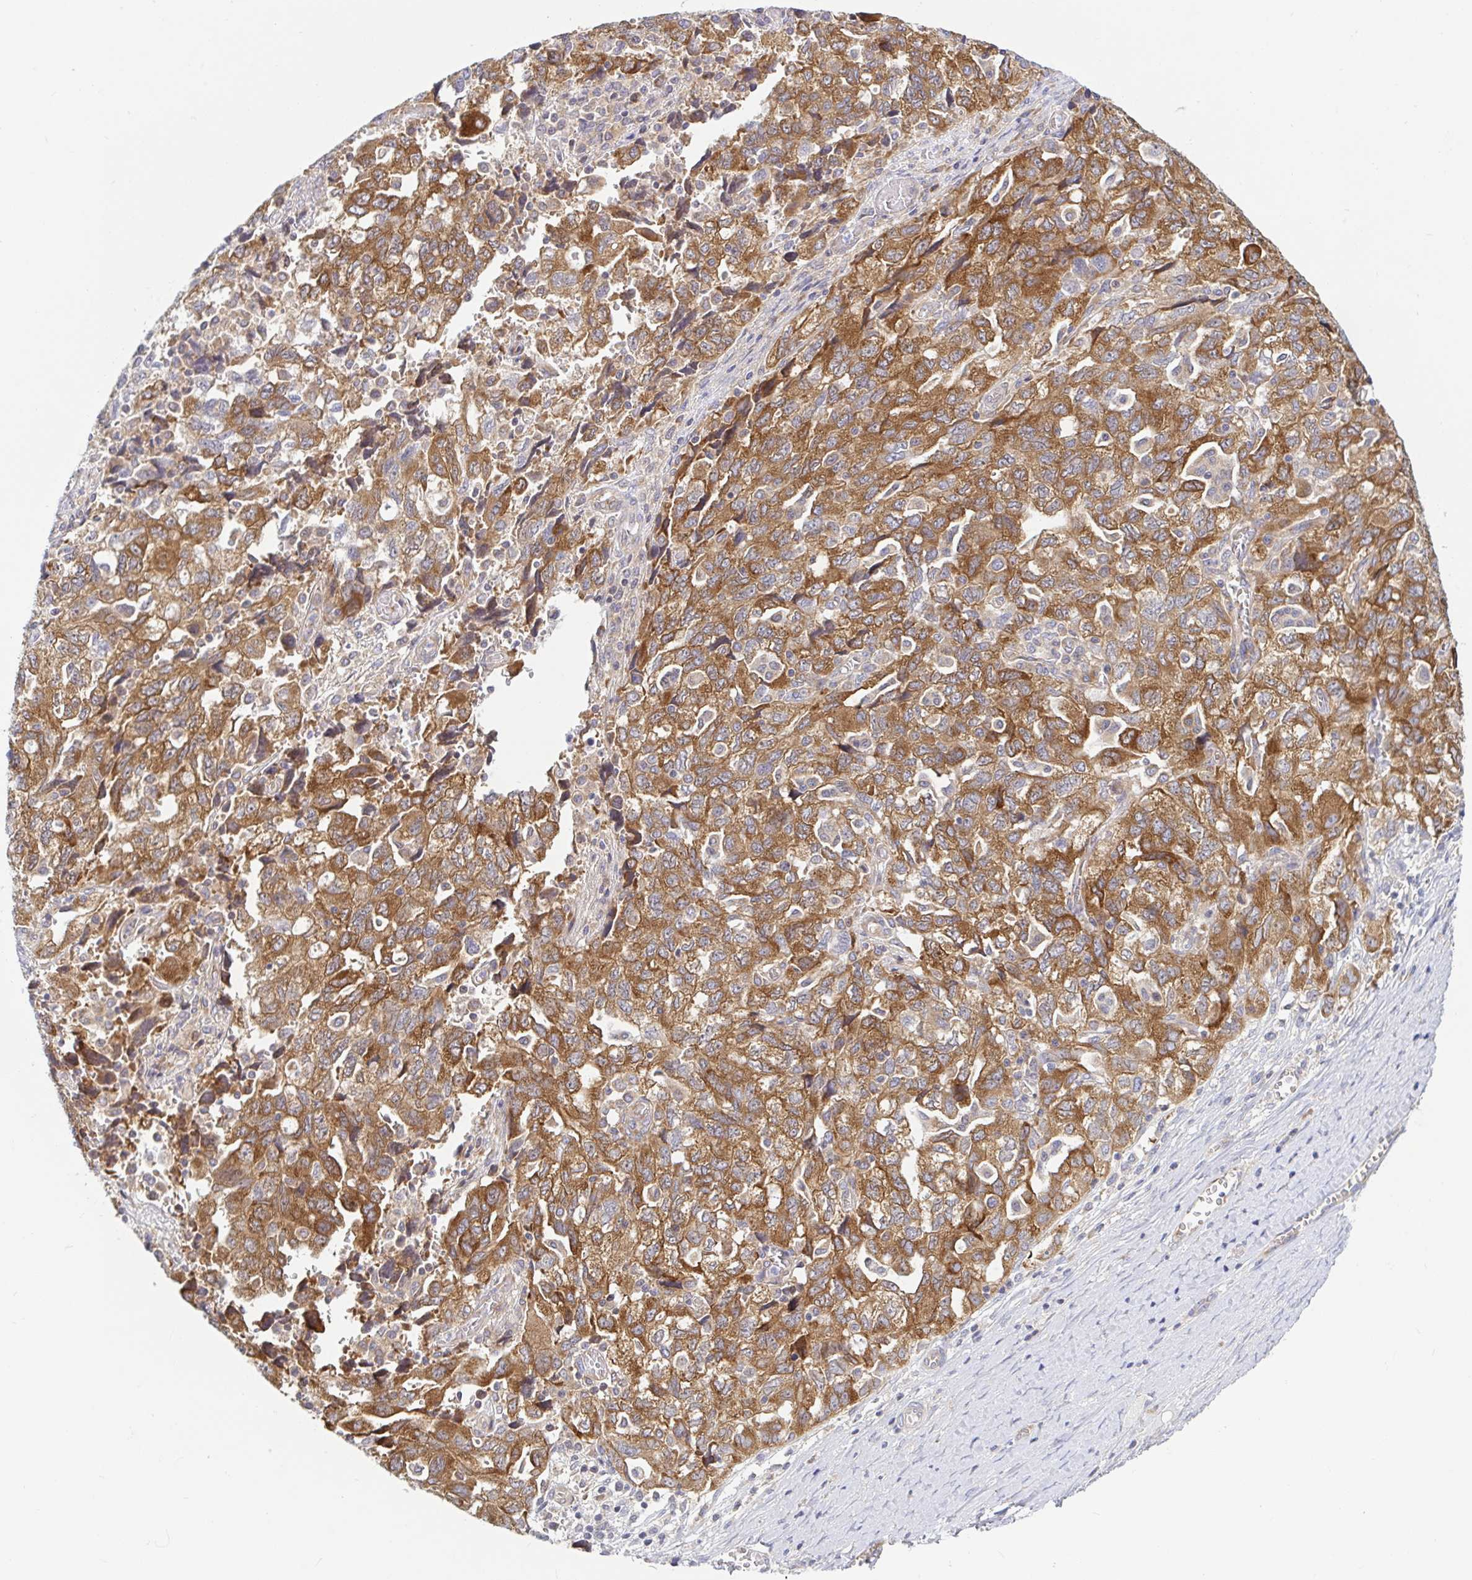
{"staining": {"intensity": "moderate", "quantity": ">75%", "location": "cytoplasmic/membranous"}, "tissue": "ovarian cancer", "cell_type": "Tumor cells", "image_type": "cancer", "snomed": [{"axis": "morphology", "description": "Carcinoma, NOS"}, {"axis": "morphology", "description": "Cystadenocarcinoma, serous, NOS"}, {"axis": "topography", "description": "Ovary"}], "caption": "The immunohistochemical stain highlights moderate cytoplasmic/membranous staining in tumor cells of ovarian cancer tissue.", "gene": "LARP1", "patient": {"sex": "female", "age": 69}}